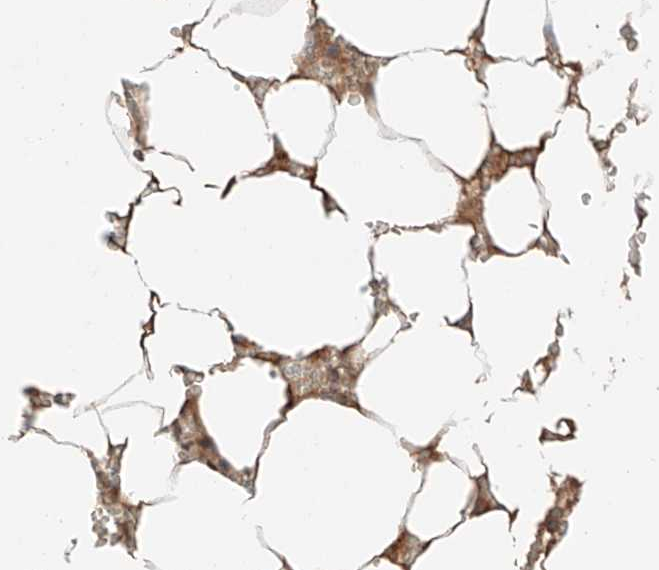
{"staining": {"intensity": "negative", "quantity": "none", "location": "none"}, "tissue": "bone marrow", "cell_type": "Hematopoietic cells", "image_type": "normal", "snomed": [{"axis": "morphology", "description": "Normal tissue, NOS"}, {"axis": "topography", "description": "Bone marrow"}], "caption": "This photomicrograph is of unremarkable bone marrow stained with immunohistochemistry to label a protein in brown with the nuclei are counter-stained blue. There is no expression in hematopoietic cells. (Stains: DAB (3,3'-diaminobenzidine) immunohistochemistry (IHC) with hematoxylin counter stain, Microscopy: brightfield microscopy at high magnification).", "gene": "PGGT1B", "patient": {"sex": "male", "age": 70}}